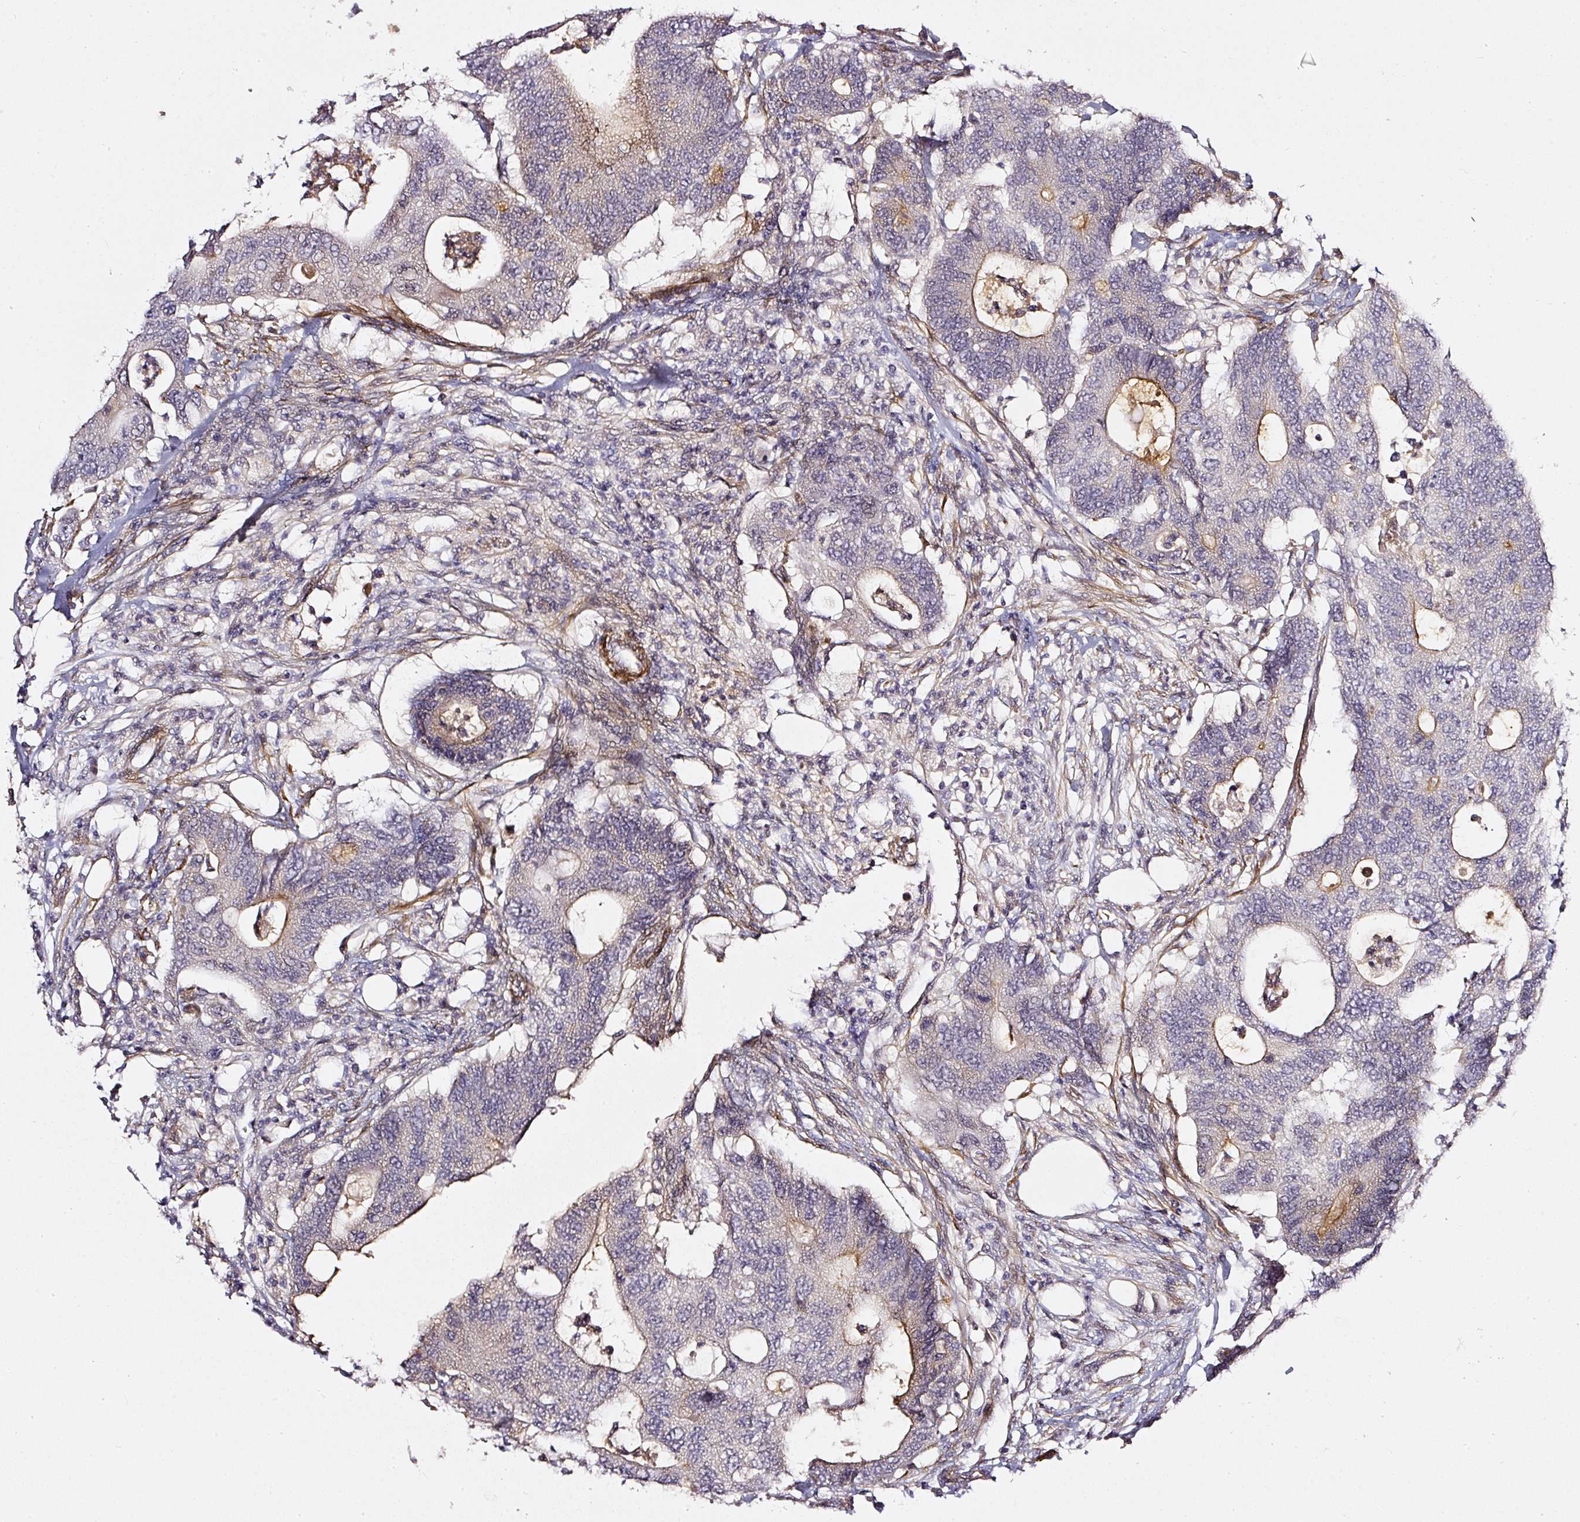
{"staining": {"intensity": "moderate", "quantity": "<25%", "location": "cytoplasmic/membranous"}, "tissue": "colorectal cancer", "cell_type": "Tumor cells", "image_type": "cancer", "snomed": [{"axis": "morphology", "description": "Adenocarcinoma, NOS"}, {"axis": "topography", "description": "Colon"}], "caption": "IHC of colorectal cancer exhibits low levels of moderate cytoplasmic/membranous staining in approximately <25% of tumor cells.", "gene": "TOGARAM1", "patient": {"sex": "male", "age": 71}}